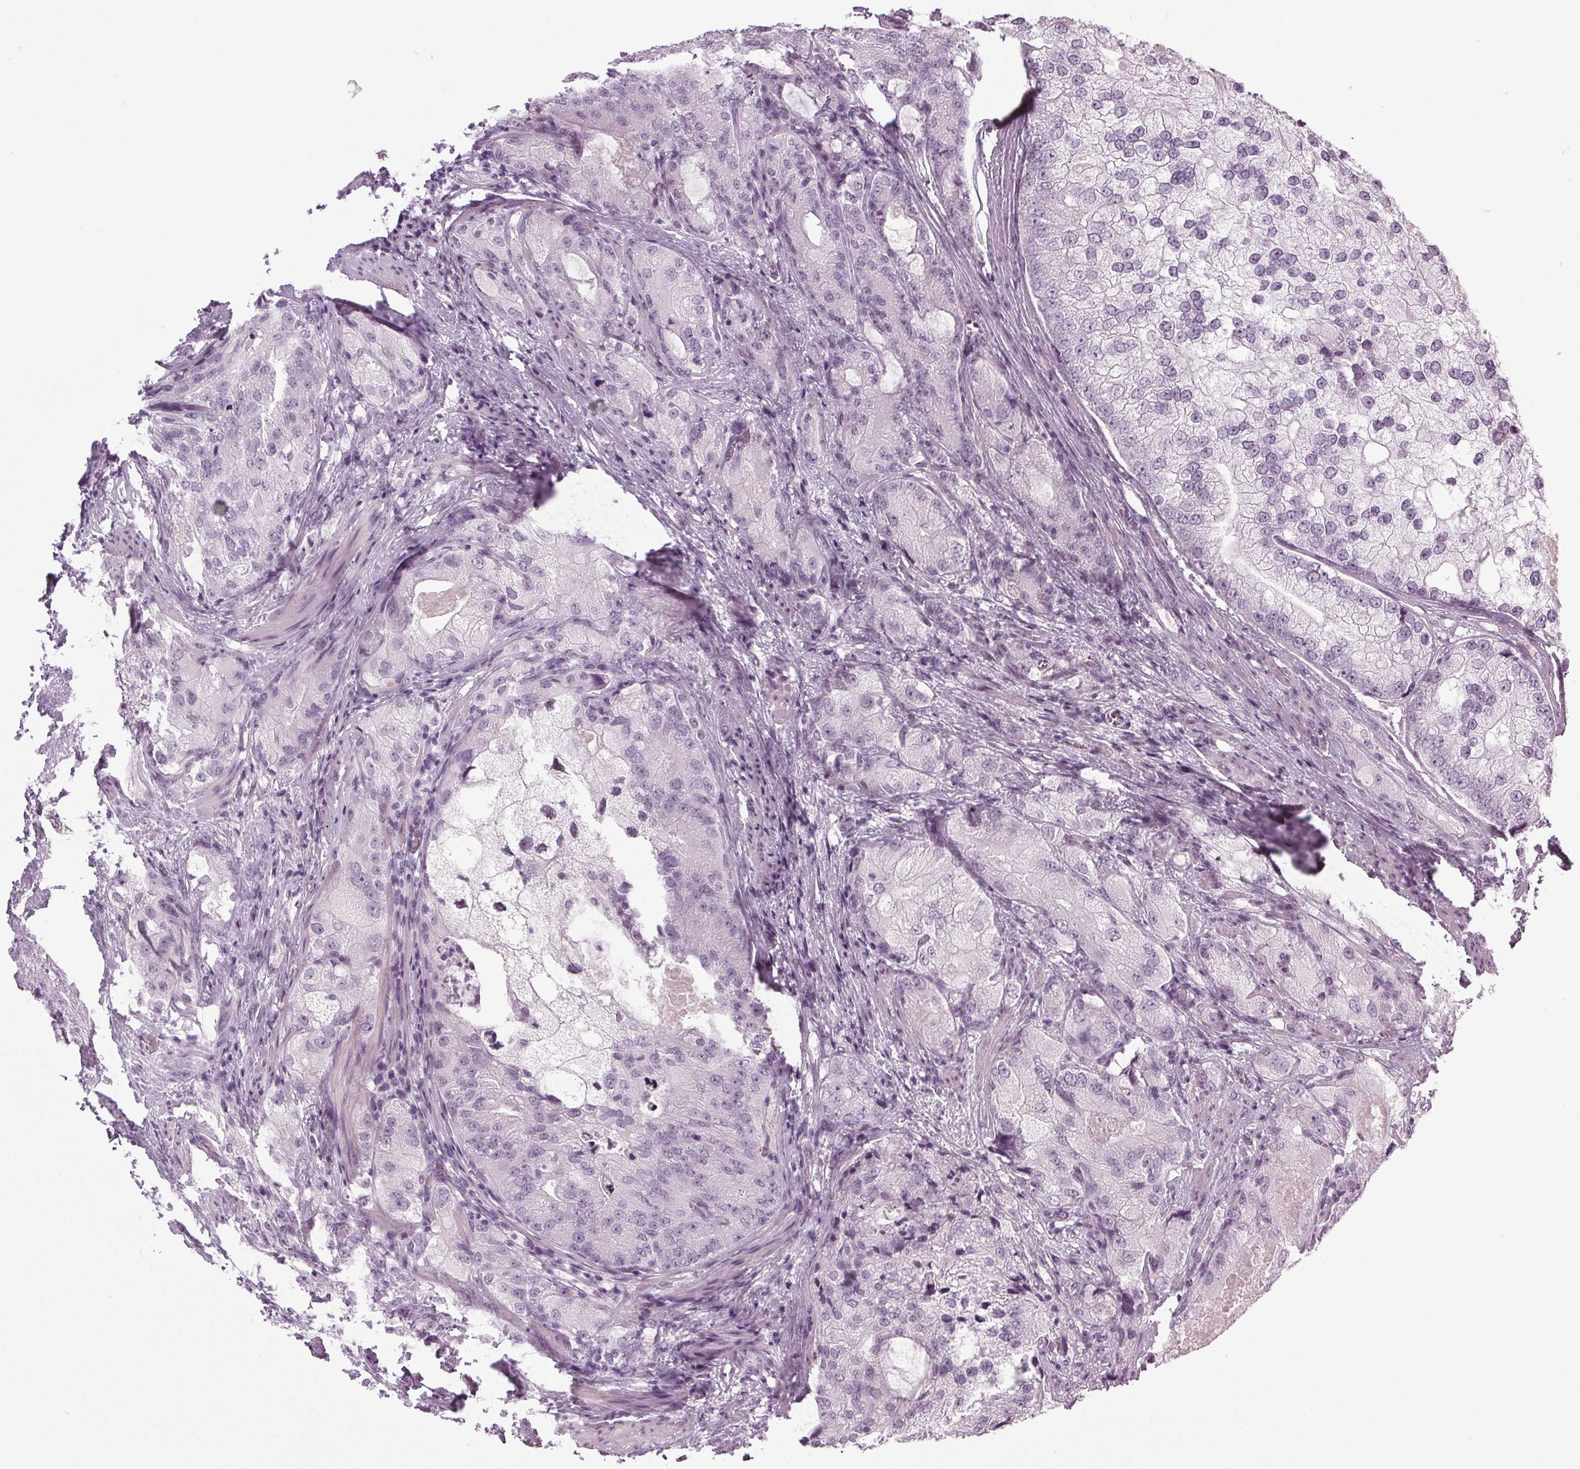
{"staining": {"intensity": "negative", "quantity": "none", "location": "none"}, "tissue": "prostate cancer", "cell_type": "Tumor cells", "image_type": "cancer", "snomed": [{"axis": "morphology", "description": "Adenocarcinoma, High grade"}, {"axis": "topography", "description": "Prostate"}], "caption": "The histopathology image reveals no significant positivity in tumor cells of prostate high-grade adenocarcinoma.", "gene": "IGF2BP1", "patient": {"sex": "male", "age": 70}}